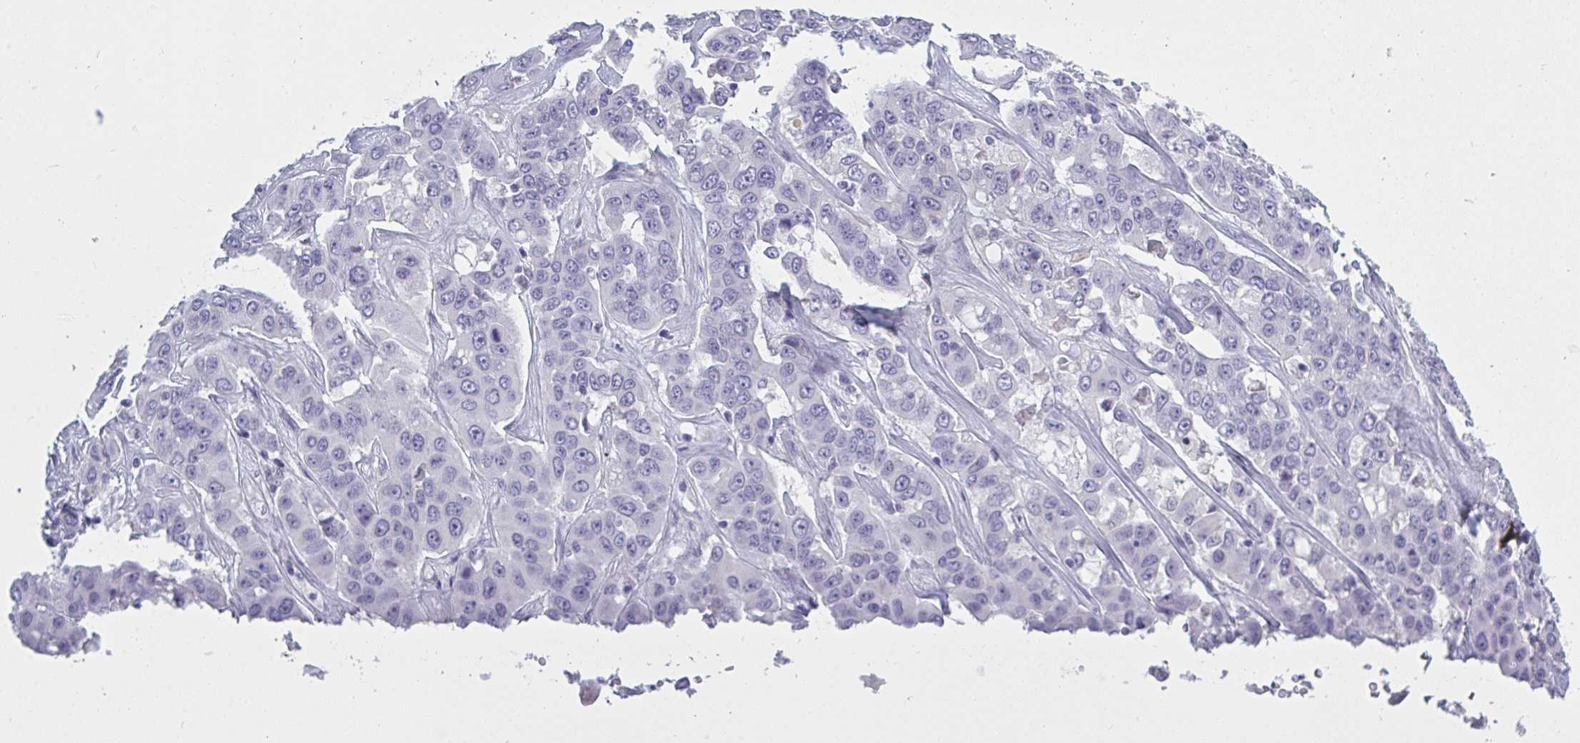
{"staining": {"intensity": "negative", "quantity": "none", "location": "none"}, "tissue": "liver cancer", "cell_type": "Tumor cells", "image_type": "cancer", "snomed": [{"axis": "morphology", "description": "Cholangiocarcinoma"}, {"axis": "topography", "description": "Liver"}], "caption": "High power microscopy image of an IHC image of cholangiocarcinoma (liver), revealing no significant positivity in tumor cells.", "gene": "NDUFC2", "patient": {"sex": "female", "age": 52}}